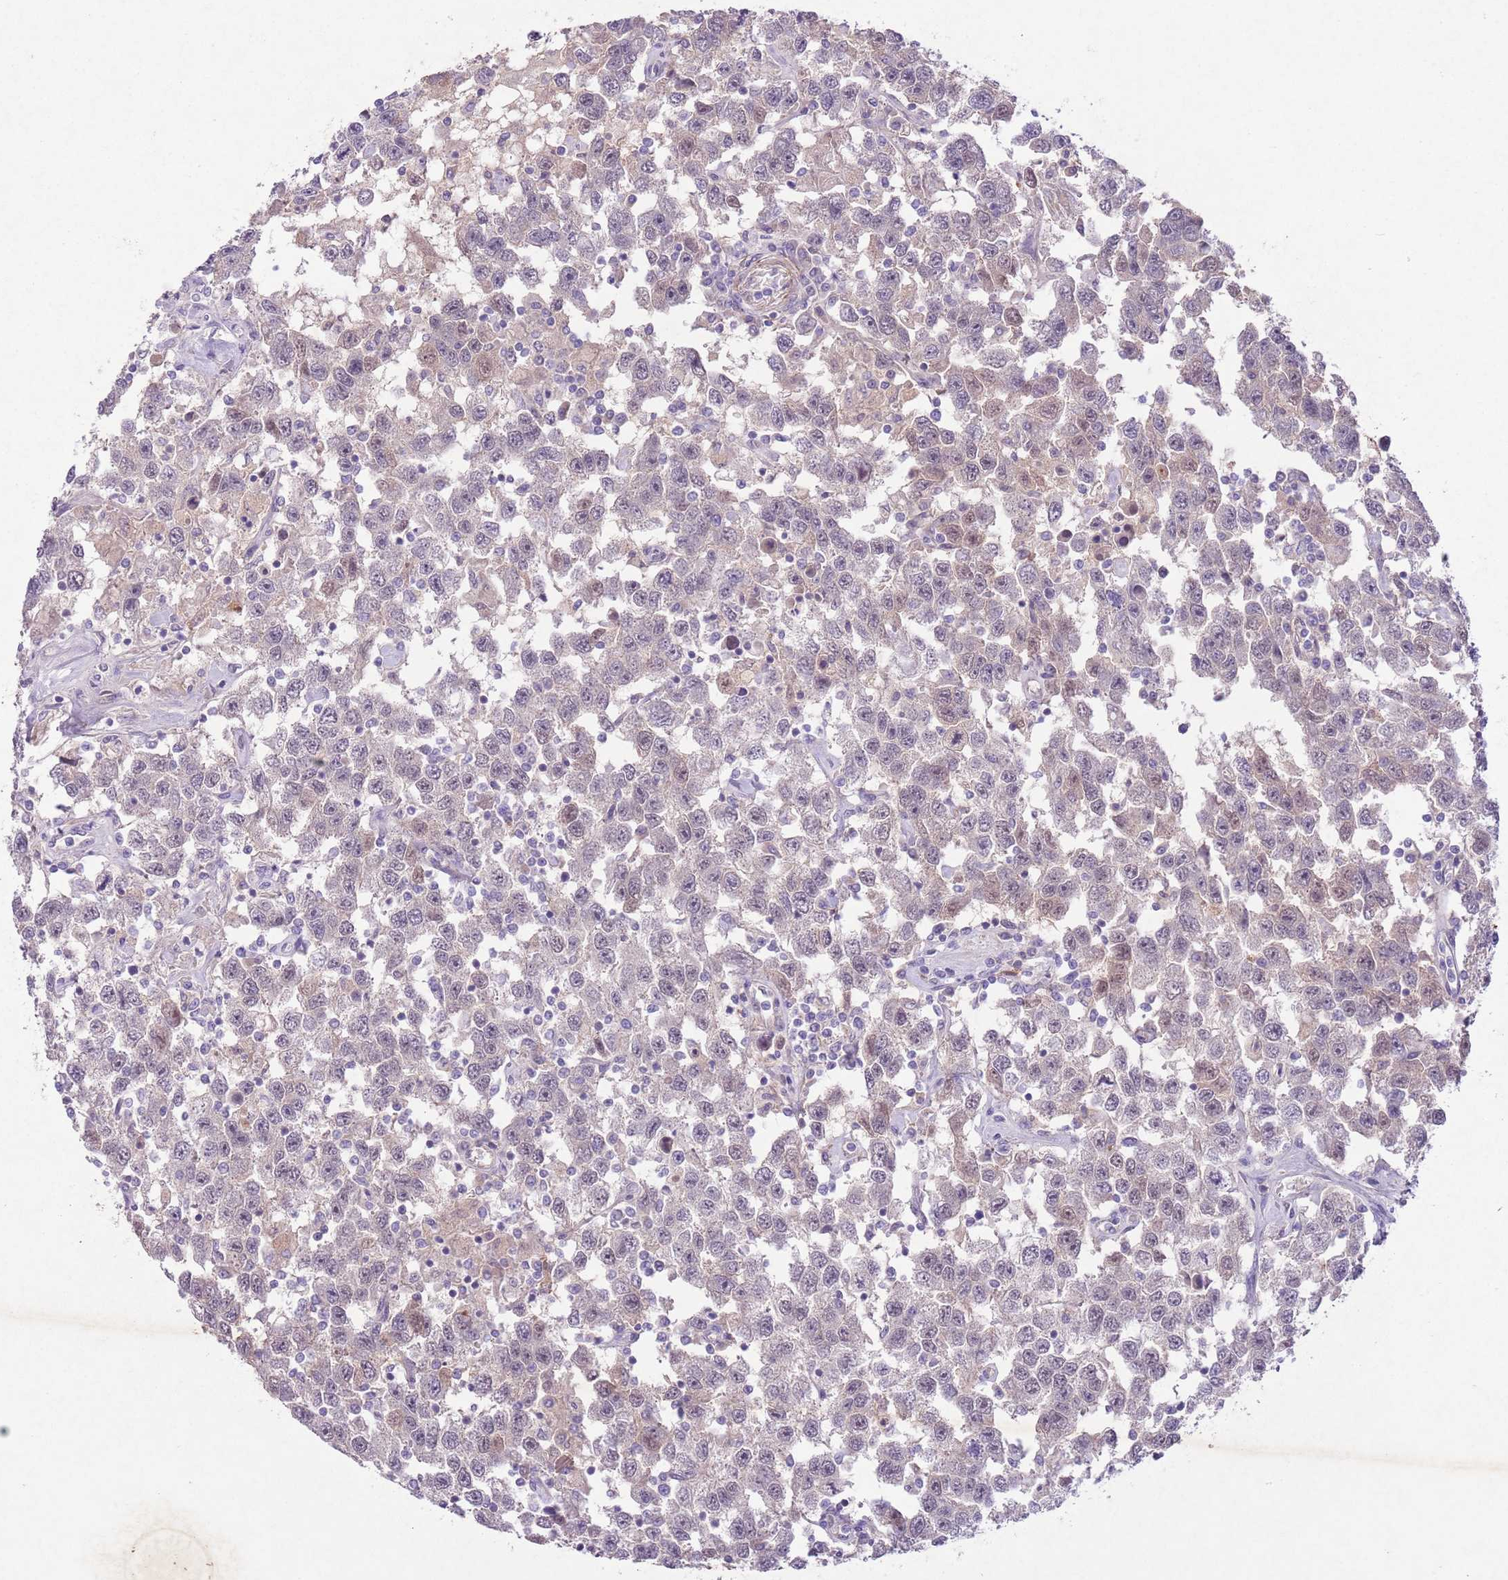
{"staining": {"intensity": "weak", "quantity": "<25%", "location": "nuclear"}, "tissue": "testis cancer", "cell_type": "Tumor cells", "image_type": "cancer", "snomed": [{"axis": "morphology", "description": "Seminoma, NOS"}, {"axis": "topography", "description": "Testis"}], "caption": "IHC of testis cancer exhibits no staining in tumor cells. (DAB immunohistochemistry, high magnification).", "gene": "CCNI", "patient": {"sex": "male", "age": 41}}